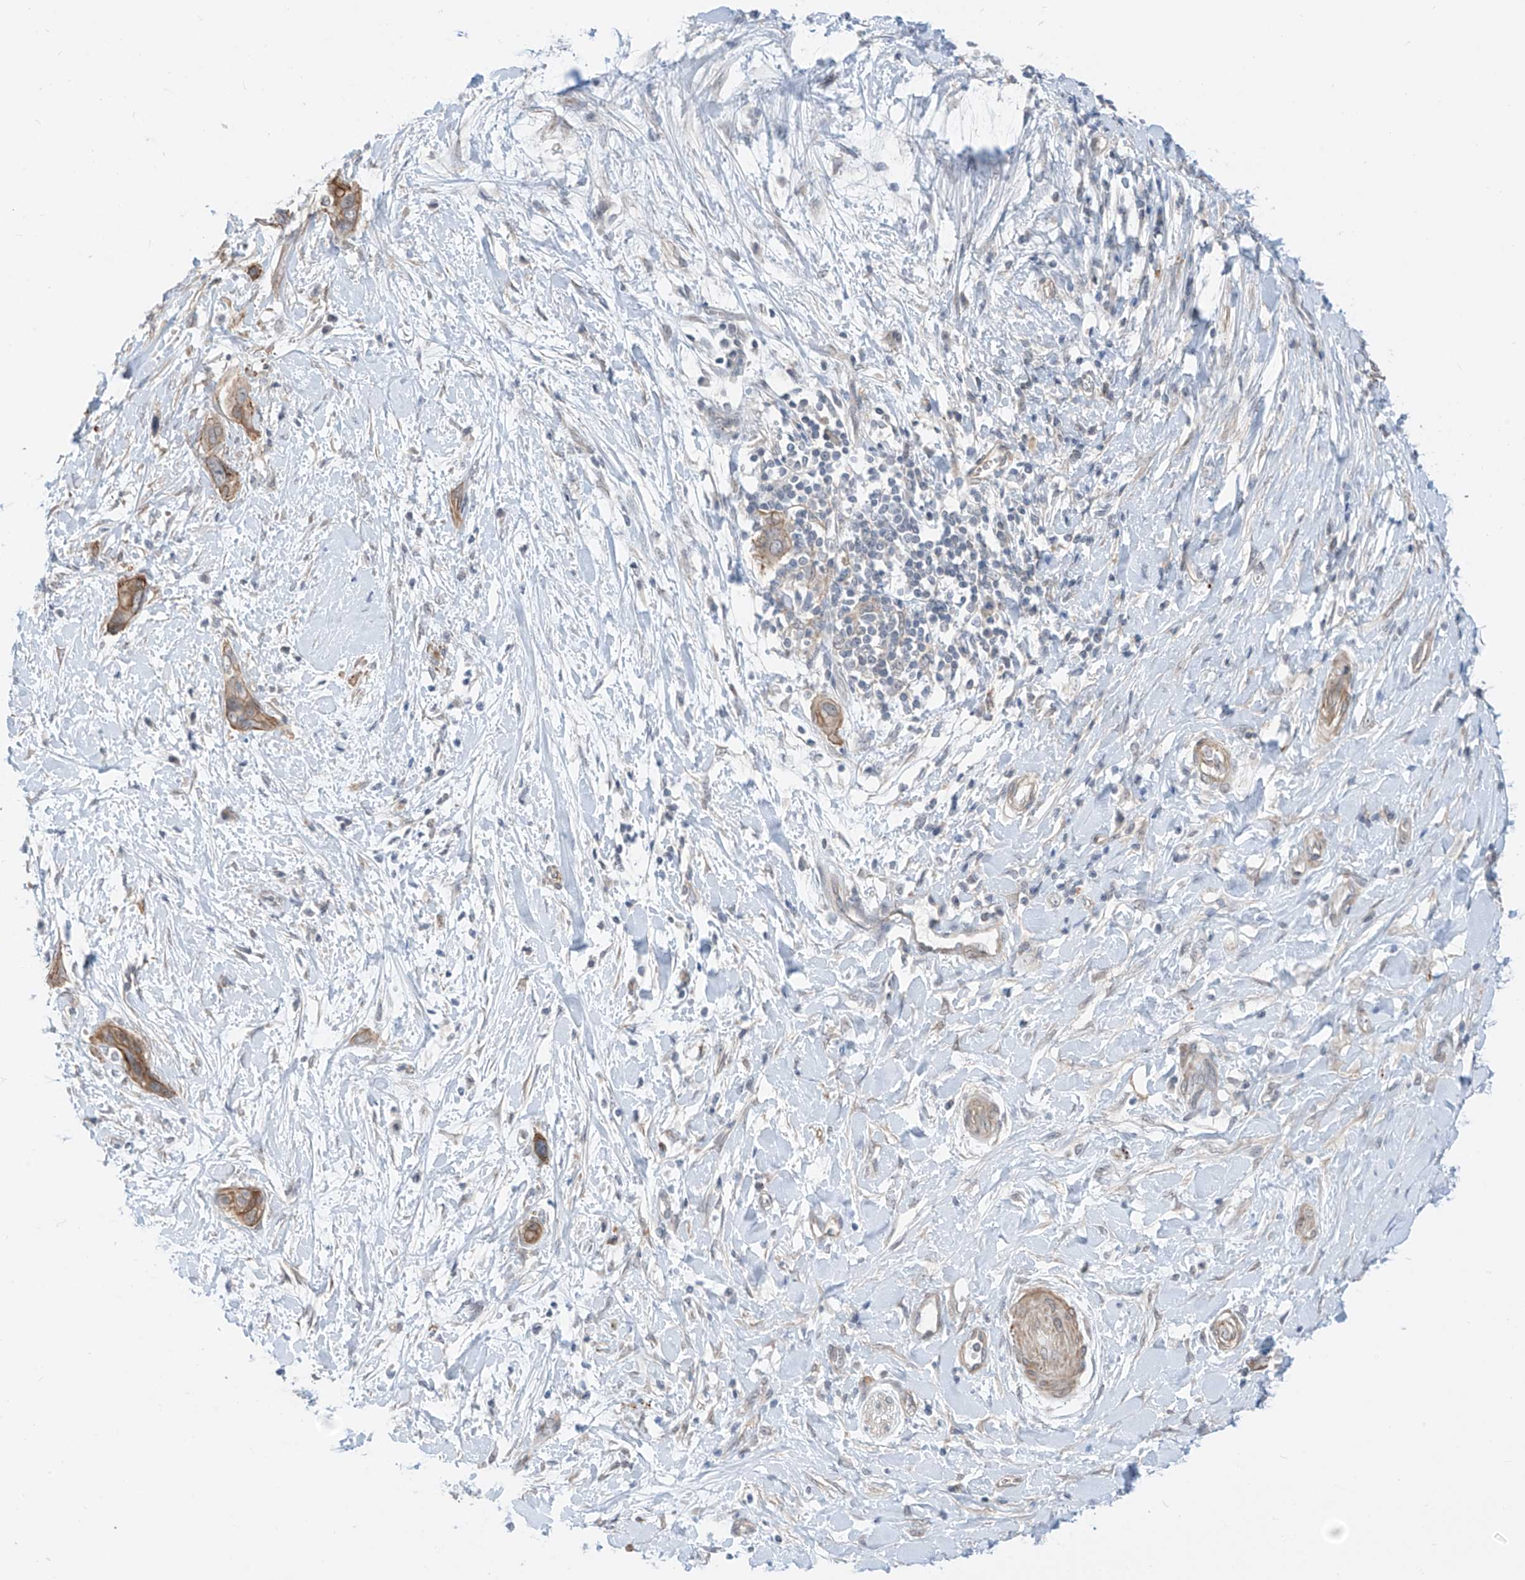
{"staining": {"intensity": "moderate", "quantity": "<25%", "location": "cytoplasmic/membranous"}, "tissue": "pancreatic cancer", "cell_type": "Tumor cells", "image_type": "cancer", "snomed": [{"axis": "morphology", "description": "Normal tissue, NOS"}, {"axis": "morphology", "description": "Adenocarcinoma, NOS"}, {"axis": "topography", "description": "Pancreas"}, {"axis": "topography", "description": "Peripheral nerve tissue"}], "caption": "DAB (3,3'-diaminobenzidine) immunohistochemical staining of pancreatic cancer (adenocarcinoma) shows moderate cytoplasmic/membranous protein expression in about <25% of tumor cells. (DAB = brown stain, brightfield microscopy at high magnification).", "gene": "ABLIM2", "patient": {"sex": "male", "age": 59}}